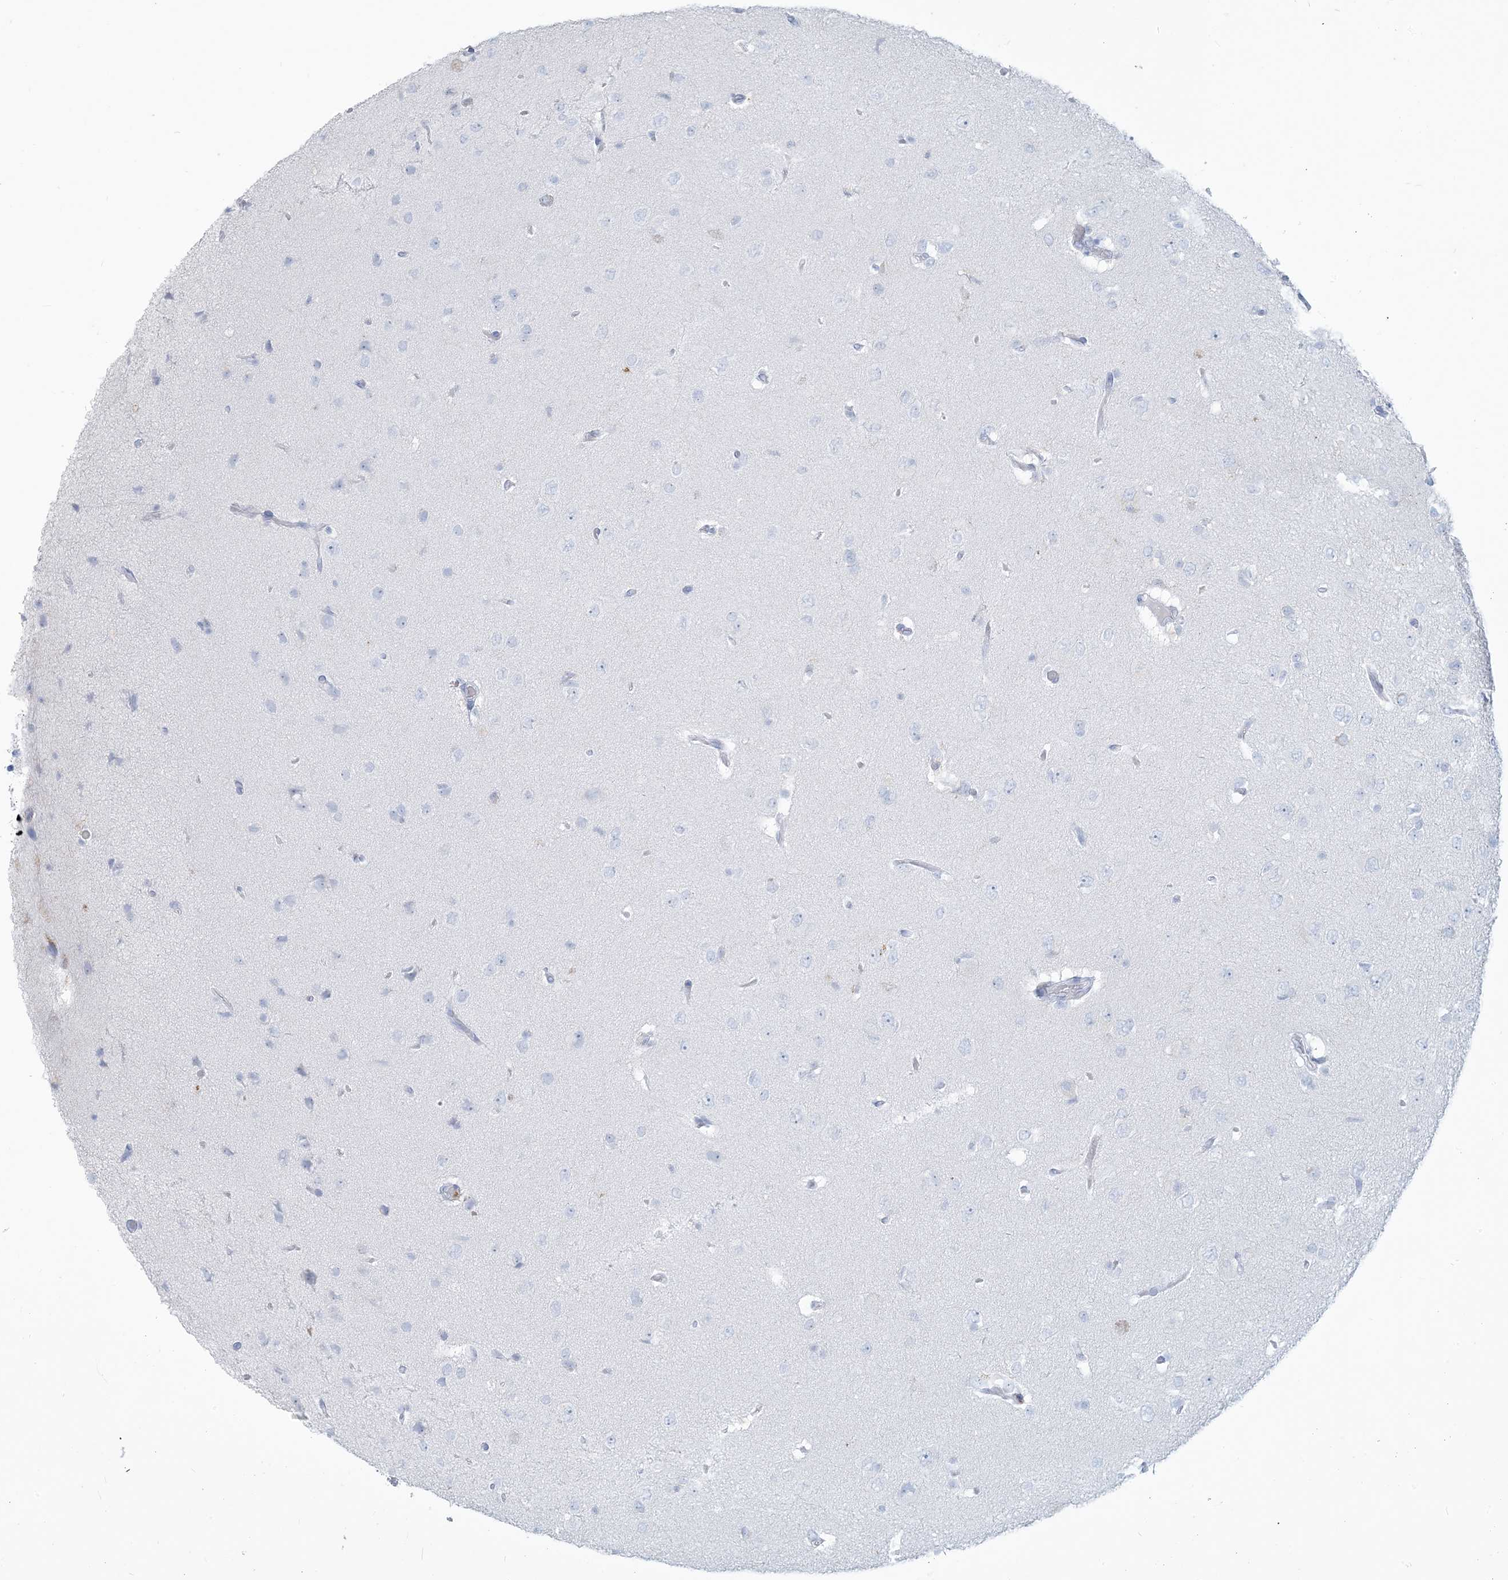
{"staining": {"intensity": "negative", "quantity": "none", "location": "none"}, "tissue": "glioma", "cell_type": "Tumor cells", "image_type": "cancer", "snomed": [{"axis": "morphology", "description": "Glioma, malignant, High grade"}, {"axis": "topography", "description": "Brain"}], "caption": "Protein analysis of glioma displays no significant expression in tumor cells.", "gene": "HLA-DRB1", "patient": {"sex": "female", "age": 59}}